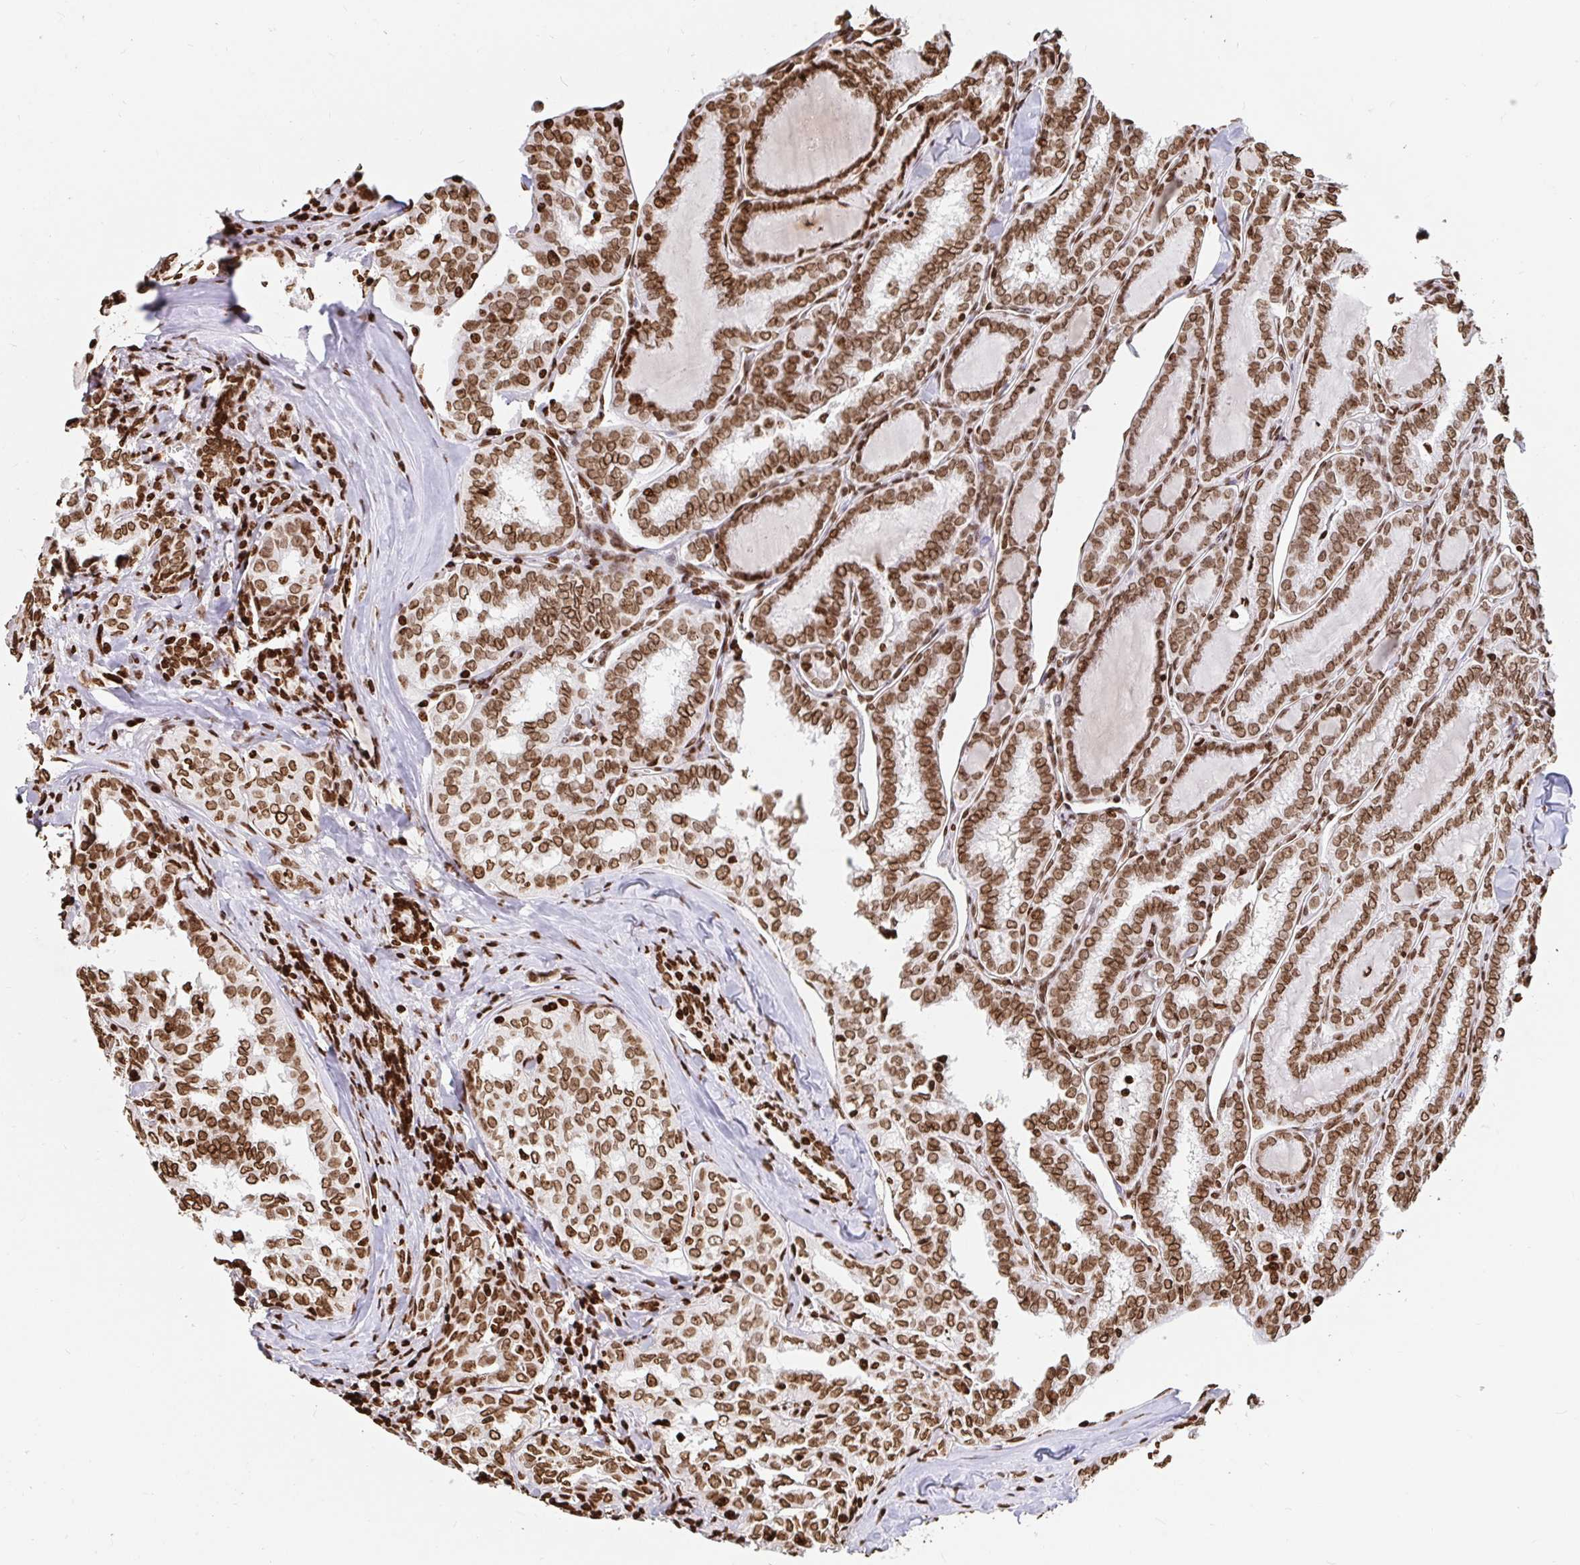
{"staining": {"intensity": "moderate", "quantity": ">75%", "location": "cytoplasmic/membranous,nuclear"}, "tissue": "thyroid cancer", "cell_type": "Tumor cells", "image_type": "cancer", "snomed": [{"axis": "morphology", "description": "Papillary adenocarcinoma, NOS"}, {"axis": "topography", "description": "Thyroid gland"}], "caption": "Immunohistochemical staining of thyroid papillary adenocarcinoma reveals medium levels of moderate cytoplasmic/membranous and nuclear protein staining in about >75% of tumor cells. (Stains: DAB (3,3'-diaminobenzidine) in brown, nuclei in blue, Microscopy: brightfield microscopy at high magnification).", "gene": "H2BC5", "patient": {"sex": "female", "age": 30}}